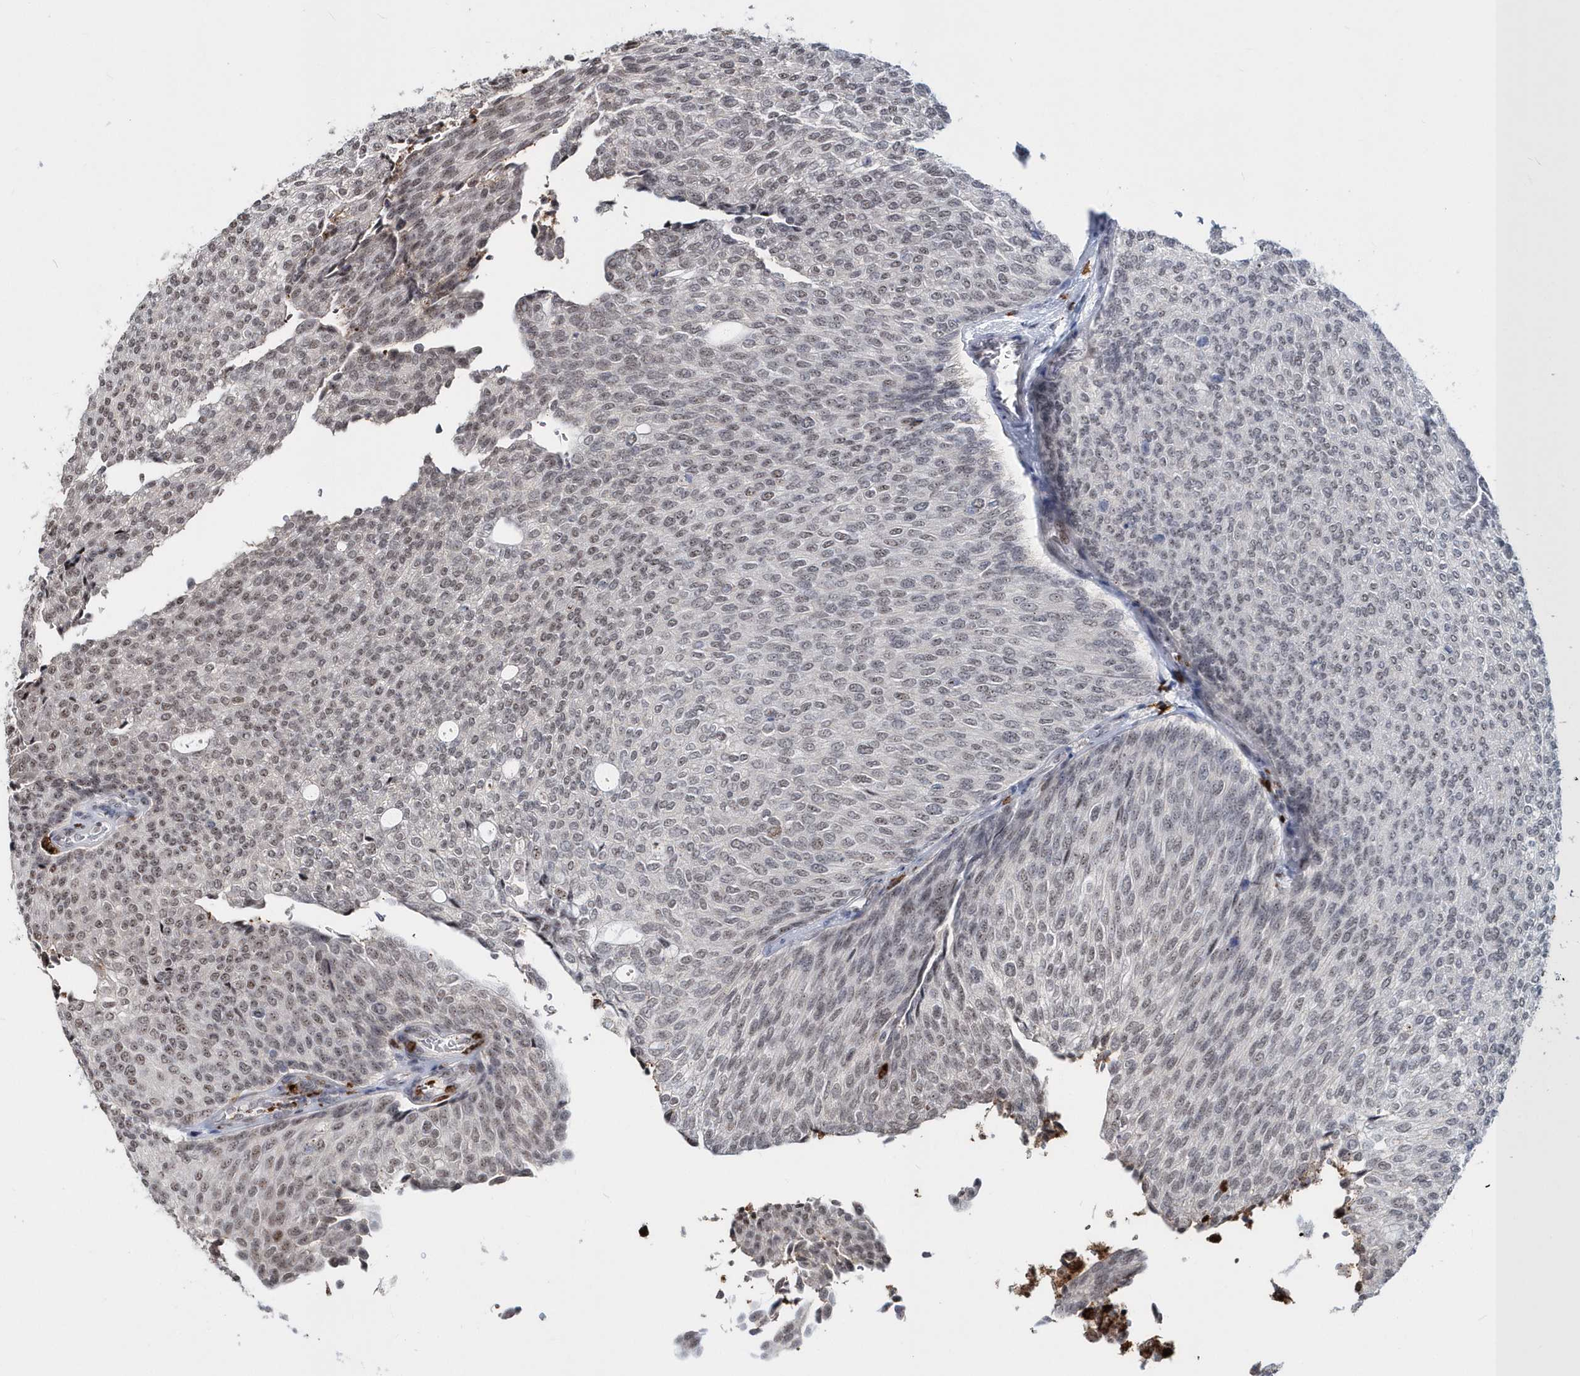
{"staining": {"intensity": "weak", "quantity": "<25%", "location": "nuclear"}, "tissue": "urothelial cancer", "cell_type": "Tumor cells", "image_type": "cancer", "snomed": [{"axis": "morphology", "description": "Urothelial carcinoma, Low grade"}, {"axis": "topography", "description": "Urinary bladder"}], "caption": "Tumor cells are negative for protein expression in human urothelial cancer.", "gene": "ASCL4", "patient": {"sex": "female", "age": 79}}